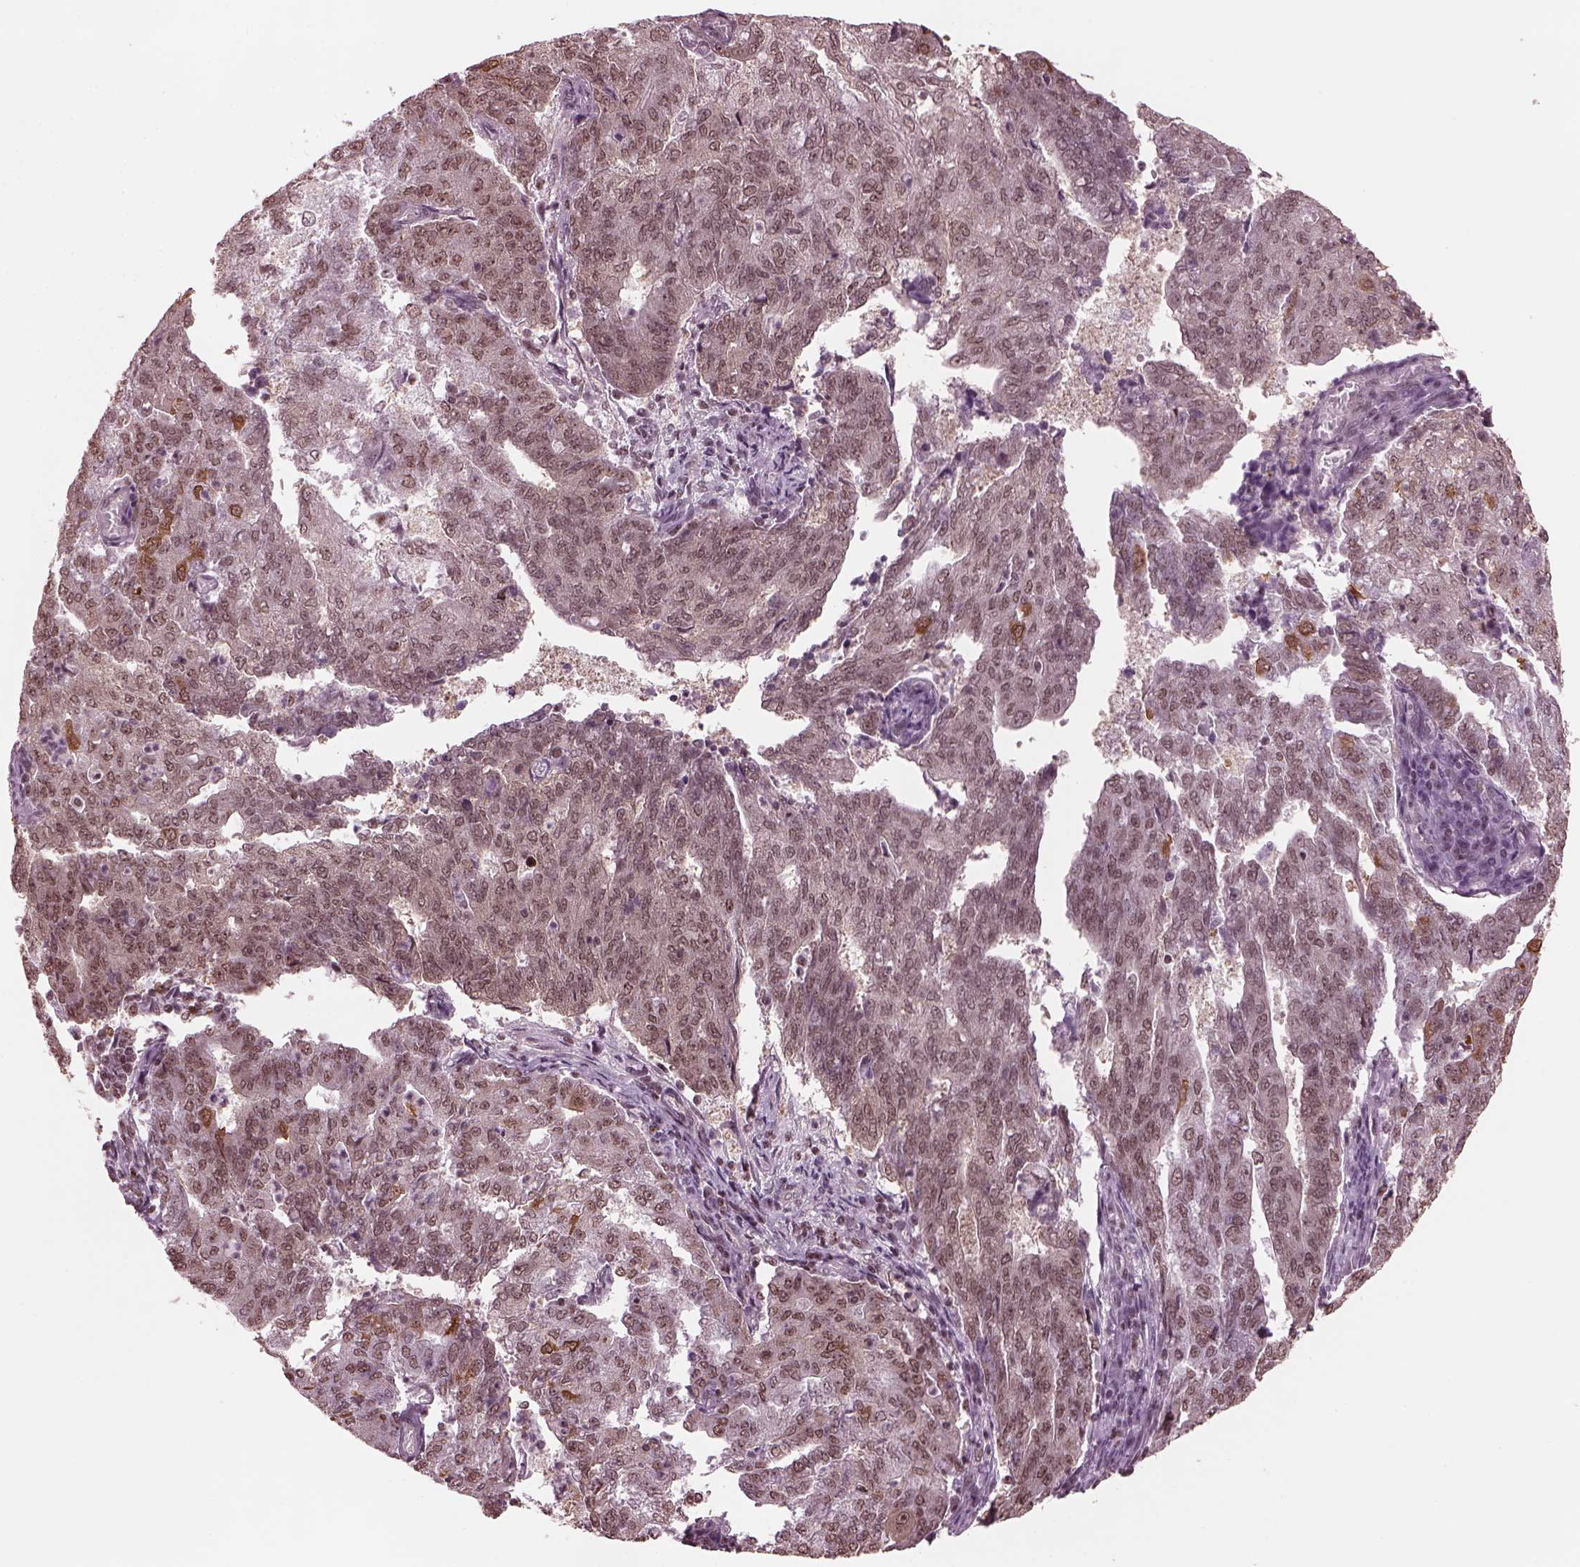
{"staining": {"intensity": "strong", "quantity": "<25%", "location": "cytoplasmic/membranous"}, "tissue": "endometrial cancer", "cell_type": "Tumor cells", "image_type": "cancer", "snomed": [{"axis": "morphology", "description": "Adenocarcinoma, NOS"}, {"axis": "topography", "description": "Endometrium"}], "caption": "DAB immunohistochemical staining of adenocarcinoma (endometrial) shows strong cytoplasmic/membranous protein positivity in about <25% of tumor cells. The staining was performed using DAB, with brown indicating positive protein expression. Nuclei are stained blue with hematoxylin.", "gene": "RUVBL2", "patient": {"sex": "female", "age": 82}}